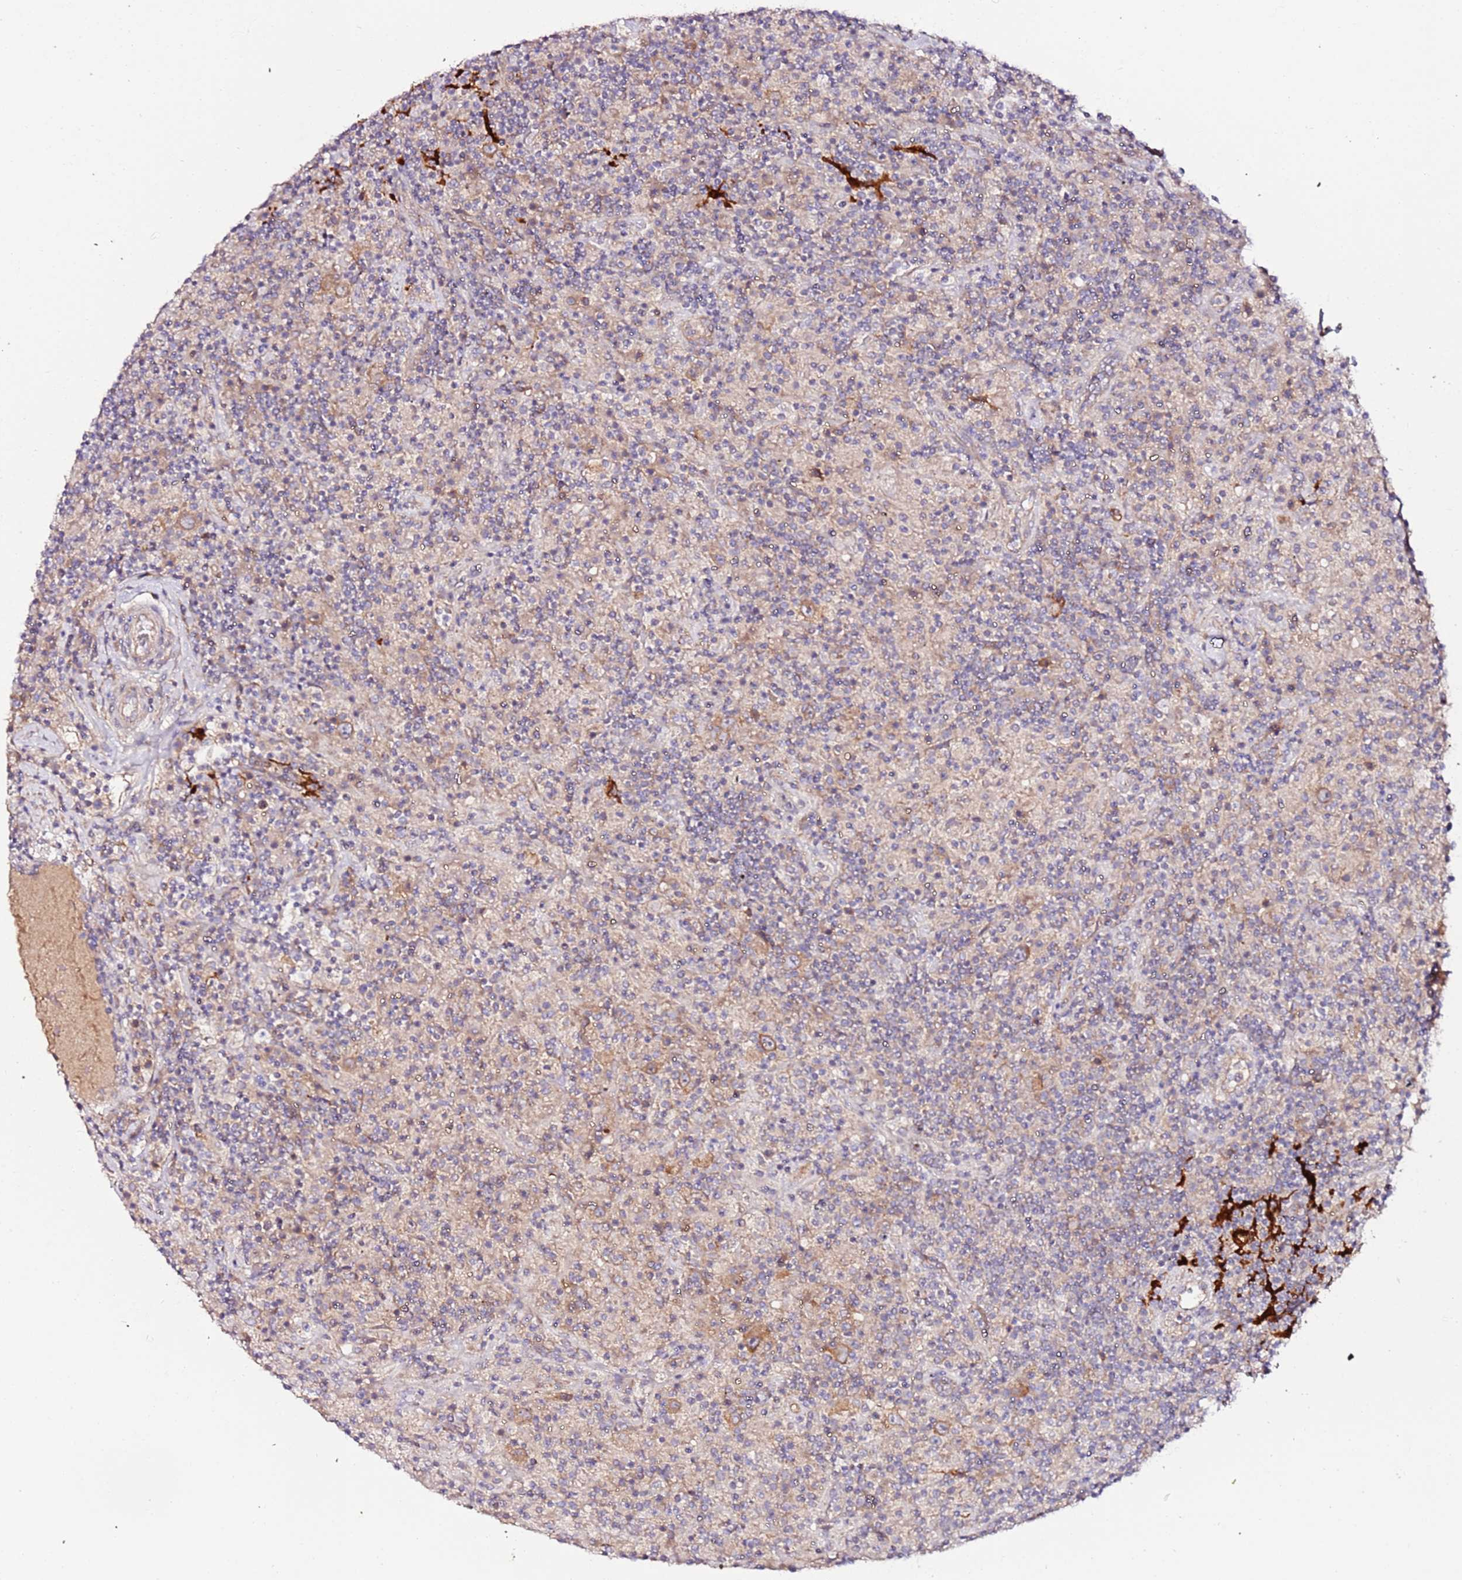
{"staining": {"intensity": "moderate", "quantity": ">75%", "location": "cytoplasmic/membranous"}, "tissue": "lymphoma", "cell_type": "Tumor cells", "image_type": "cancer", "snomed": [{"axis": "morphology", "description": "Hodgkin's disease, NOS"}, {"axis": "topography", "description": "Lymph node"}], "caption": "Hodgkin's disease stained for a protein (brown) demonstrates moderate cytoplasmic/membranous positive expression in about >75% of tumor cells.", "gene": "FLVCR1", "patient": {"sex": "male", "age": 70}}